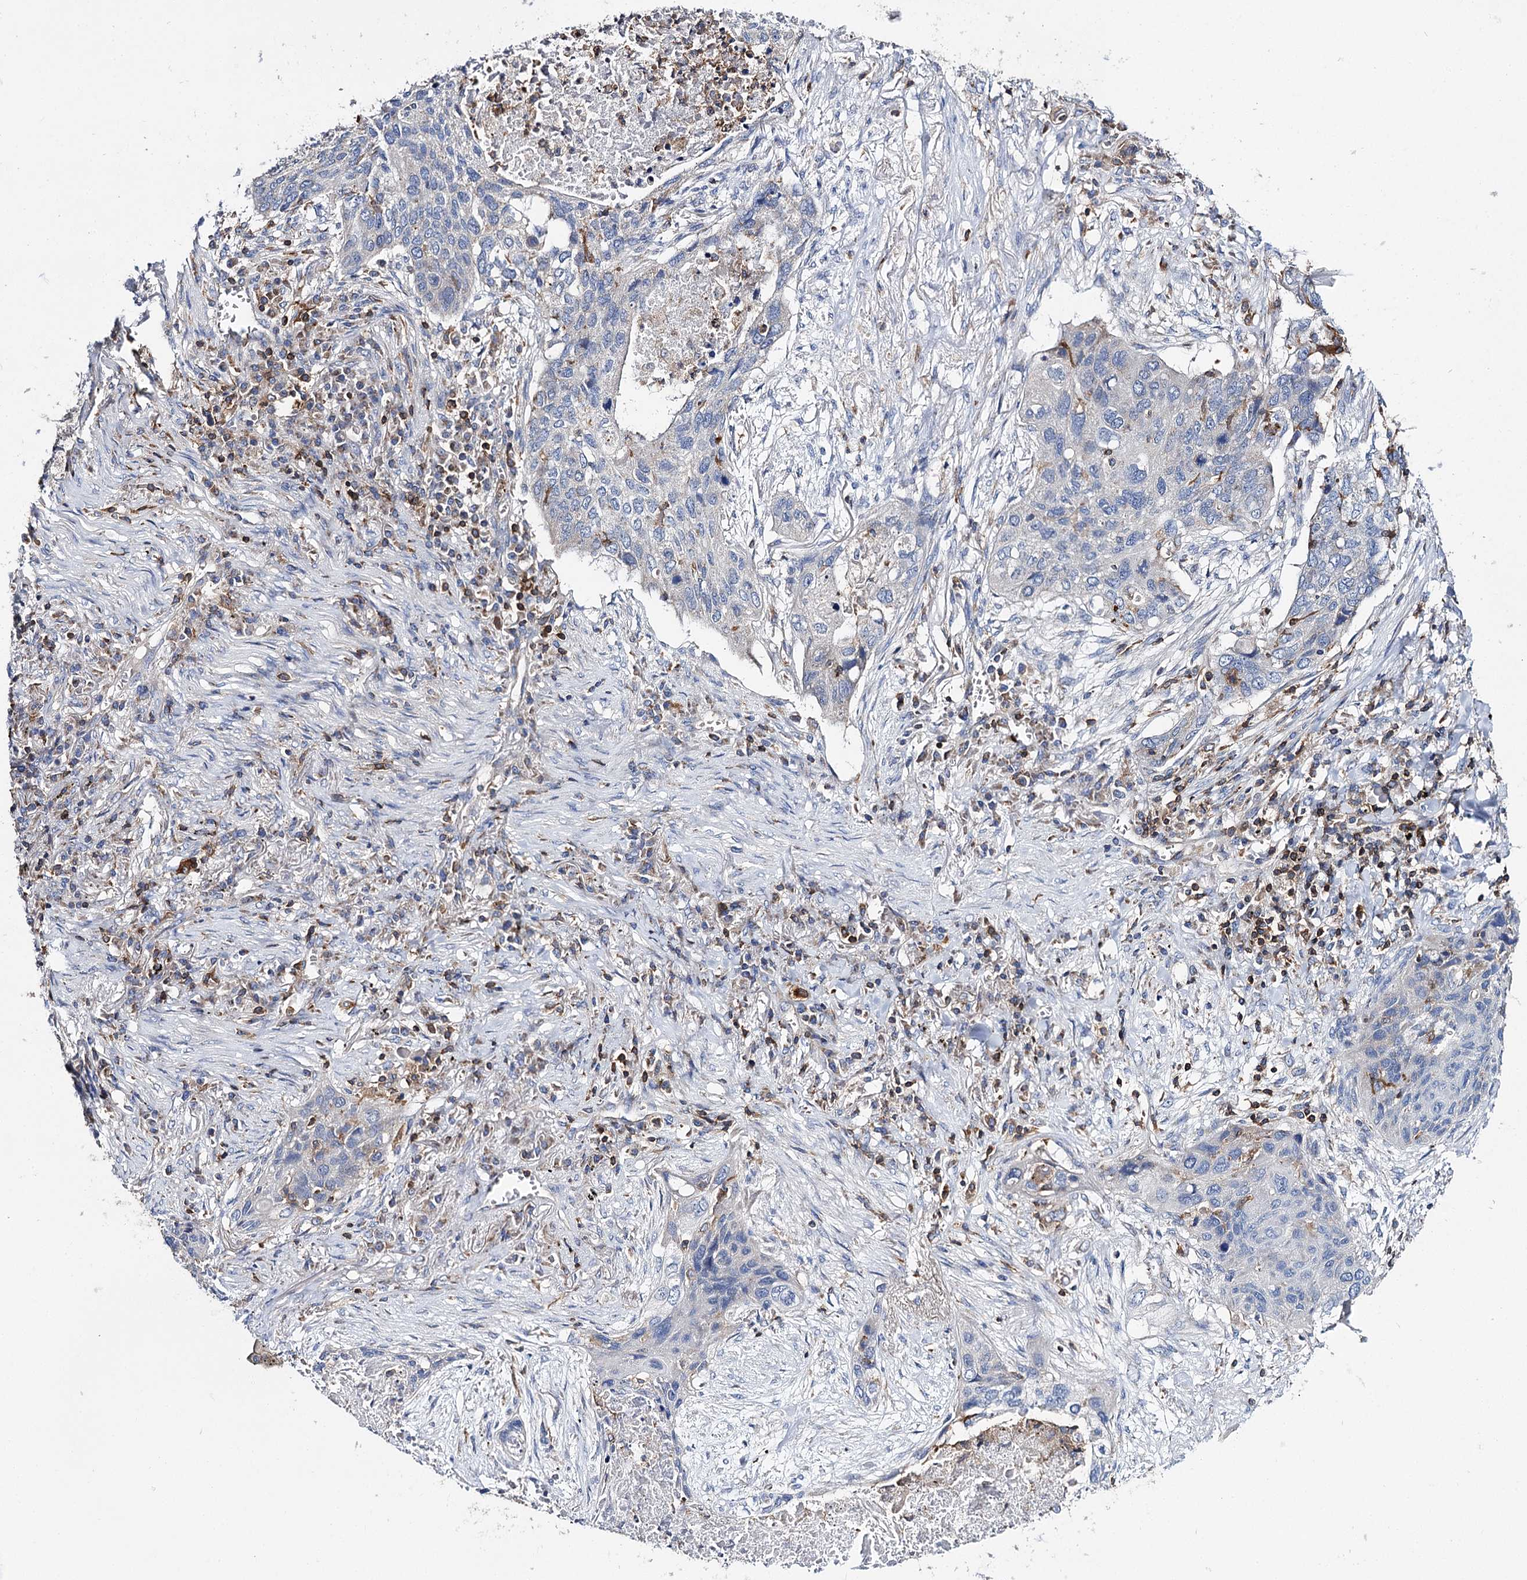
{"staining": {"intensity": "negative", "quantity": "none", "location": "none"}, "tissue": "lung cancer", "cell_type": "Tumor cells", "image_type": "cancer", "snomed": [{"axis": "morphology", "description": "Squamous cell carcinoma, NOS"}, {"axis": "topography", "description": "Lung"}], "caption": "Immunohistochemistry (IHC) photomicrograph of neoplastic tissue: human lung cancer stained with DAB (3,3'-diaminobenzidine) reveals no significant protein staining in tumor cells.", "gene": "UBASH3B", "patient": {"sex": "female", "age": 63}}